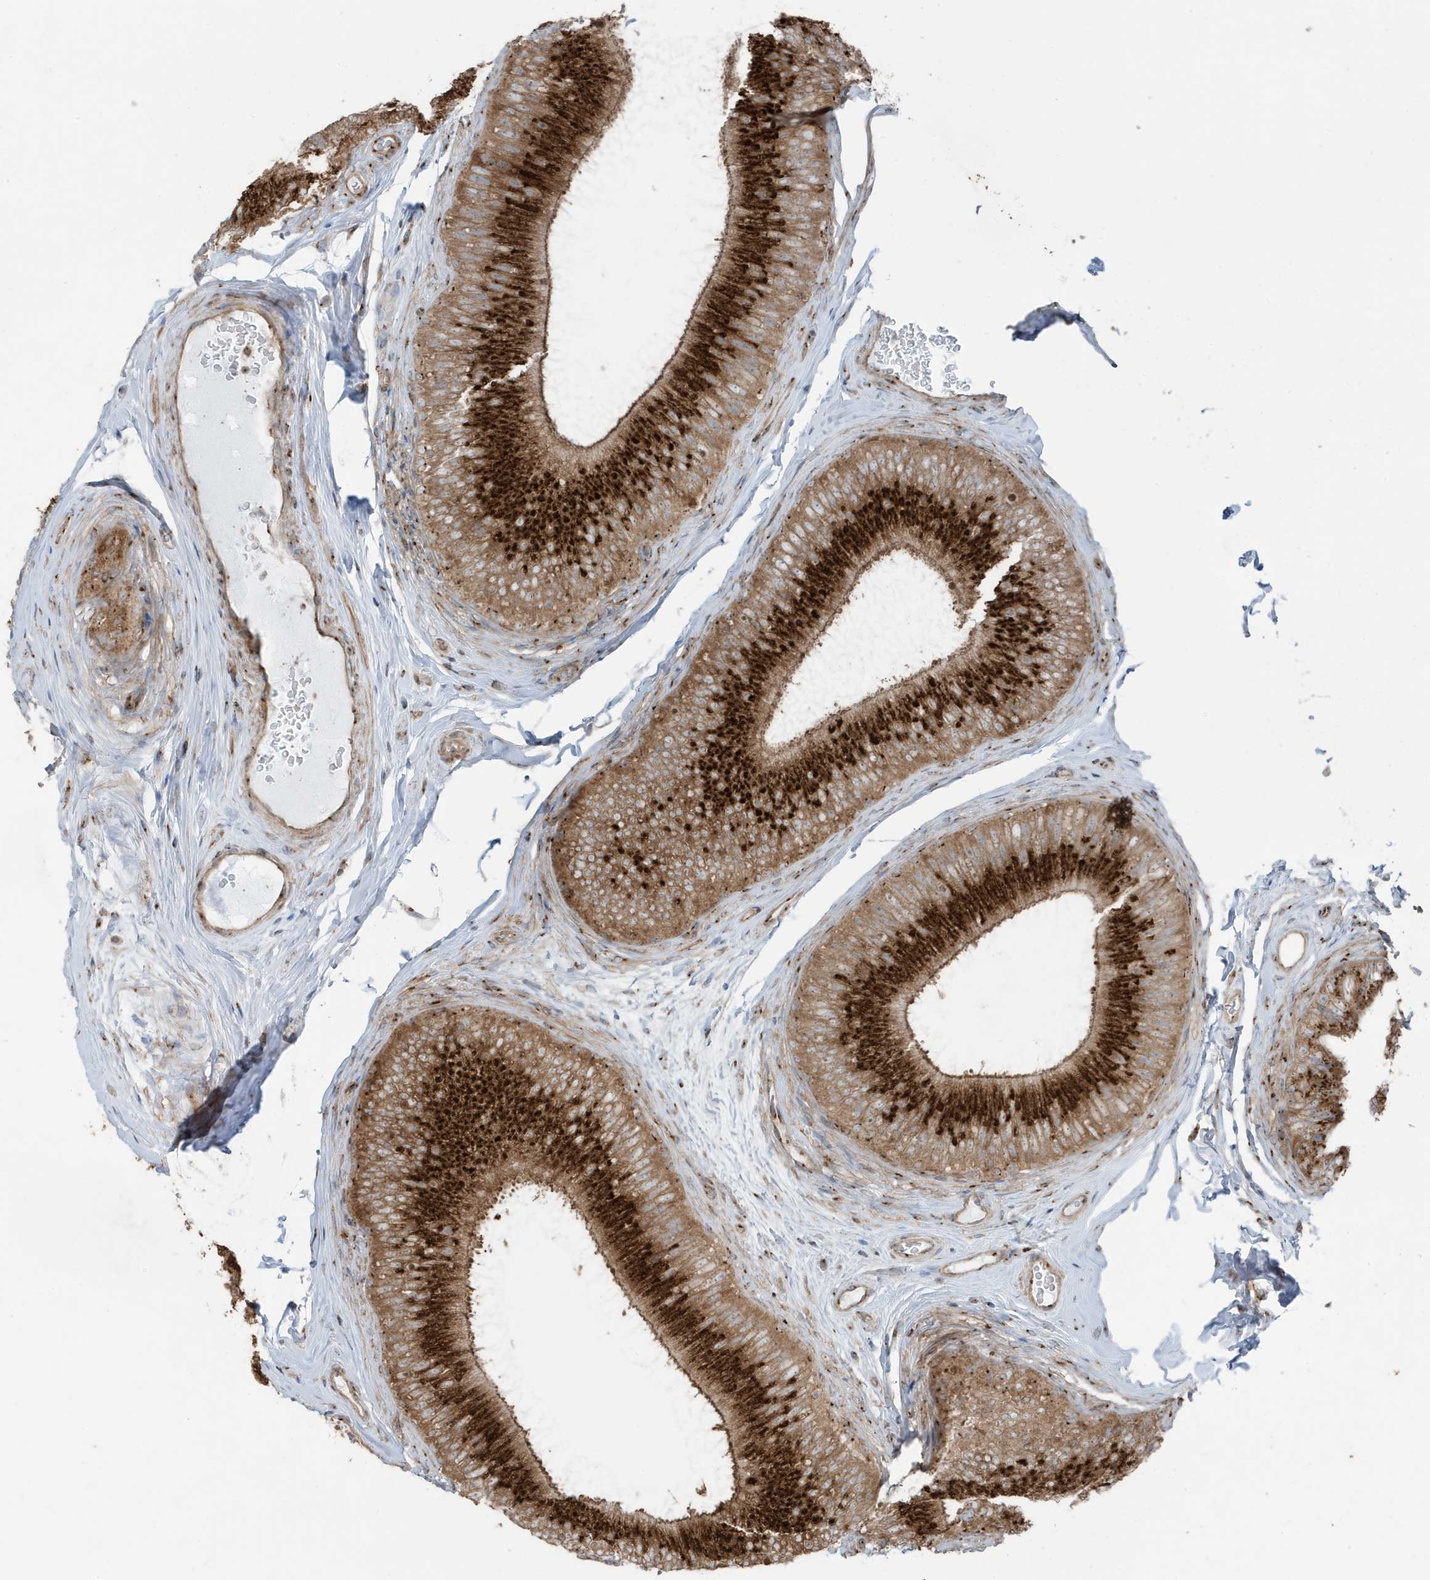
{"staining": {"intensity": "strong", "quantity": ">75%", "location": "cytoplasmic/membranous"}, "tissue": "epididymis", "cell_type": "Glandular cells", "image_type": "normal", "snomed": [{"axis": "morphology", "description": "Normal tissue, NOS"}, {"axis": "topography", "description": "Epididymis"}], "caption": "Protein staining by immunohistochemistry (IHC) reveals strong cytoplasmic/membranous positivity in approximately >75% of glandular cells in unremarkable epididymis.", "gene": "GOLGA4", "patient": {"sex": "male", "age": 45}}